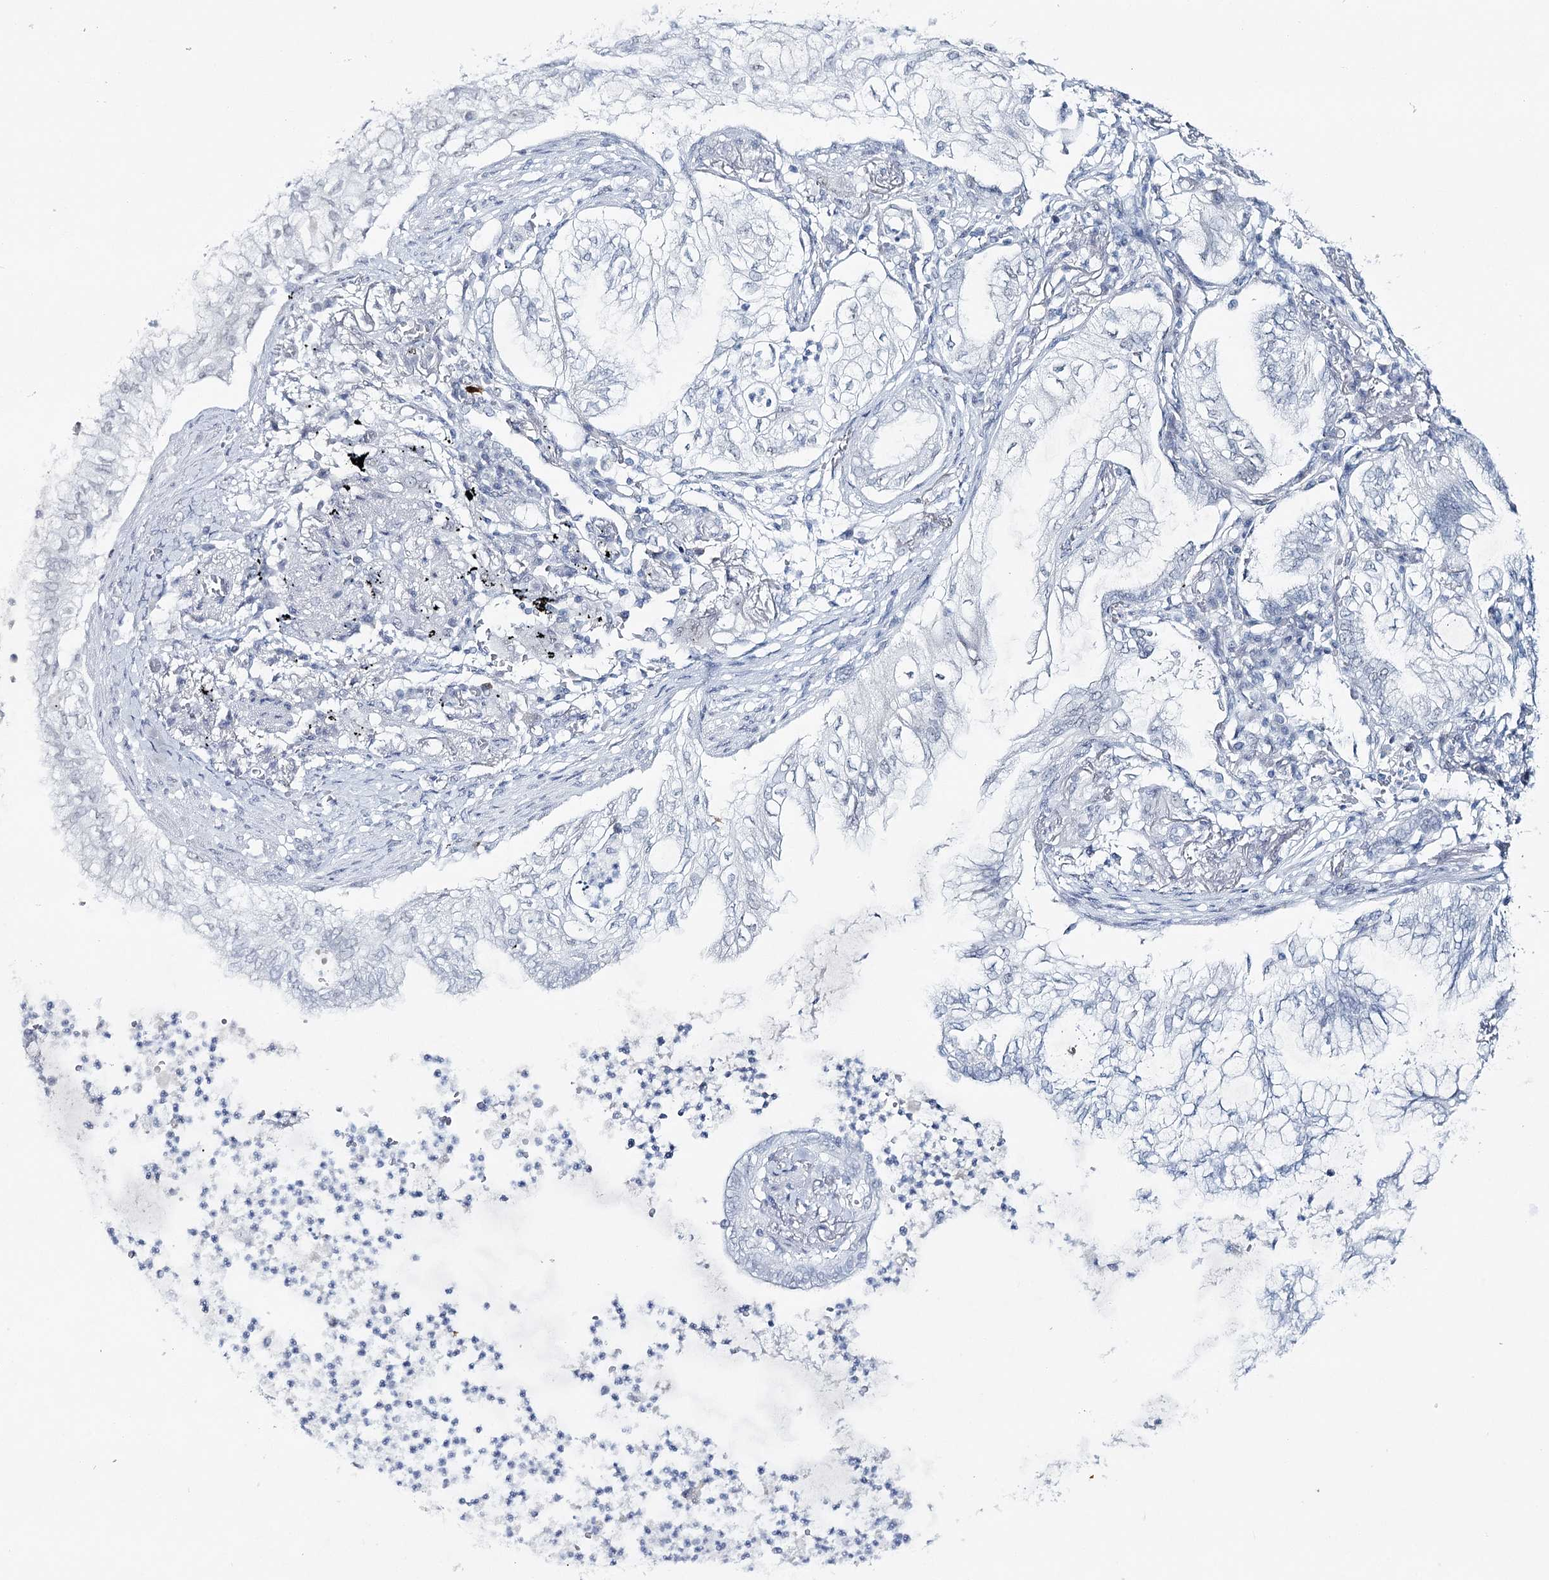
{"staining": {"intensity": "negative", "quantity": "none", "location": "none"}, "tissue": "lung cancer", "cell_type": "Tumor cells", "image_type": "cancer", "snomed": [{"axis": "morphology", "description": "Adenocarcinoma, NOS"}, {"axis": "topography", "description": "Lung"}], "caption": "Immunohistochemistry (IHC) of adenocarcinoma (lung) reveals no staining in tumor cells. (DAB immunohistochemistry (IHC), high magnification).", "gene": "ZC3H8", "patient": {"sex": "female", "age": 70}}